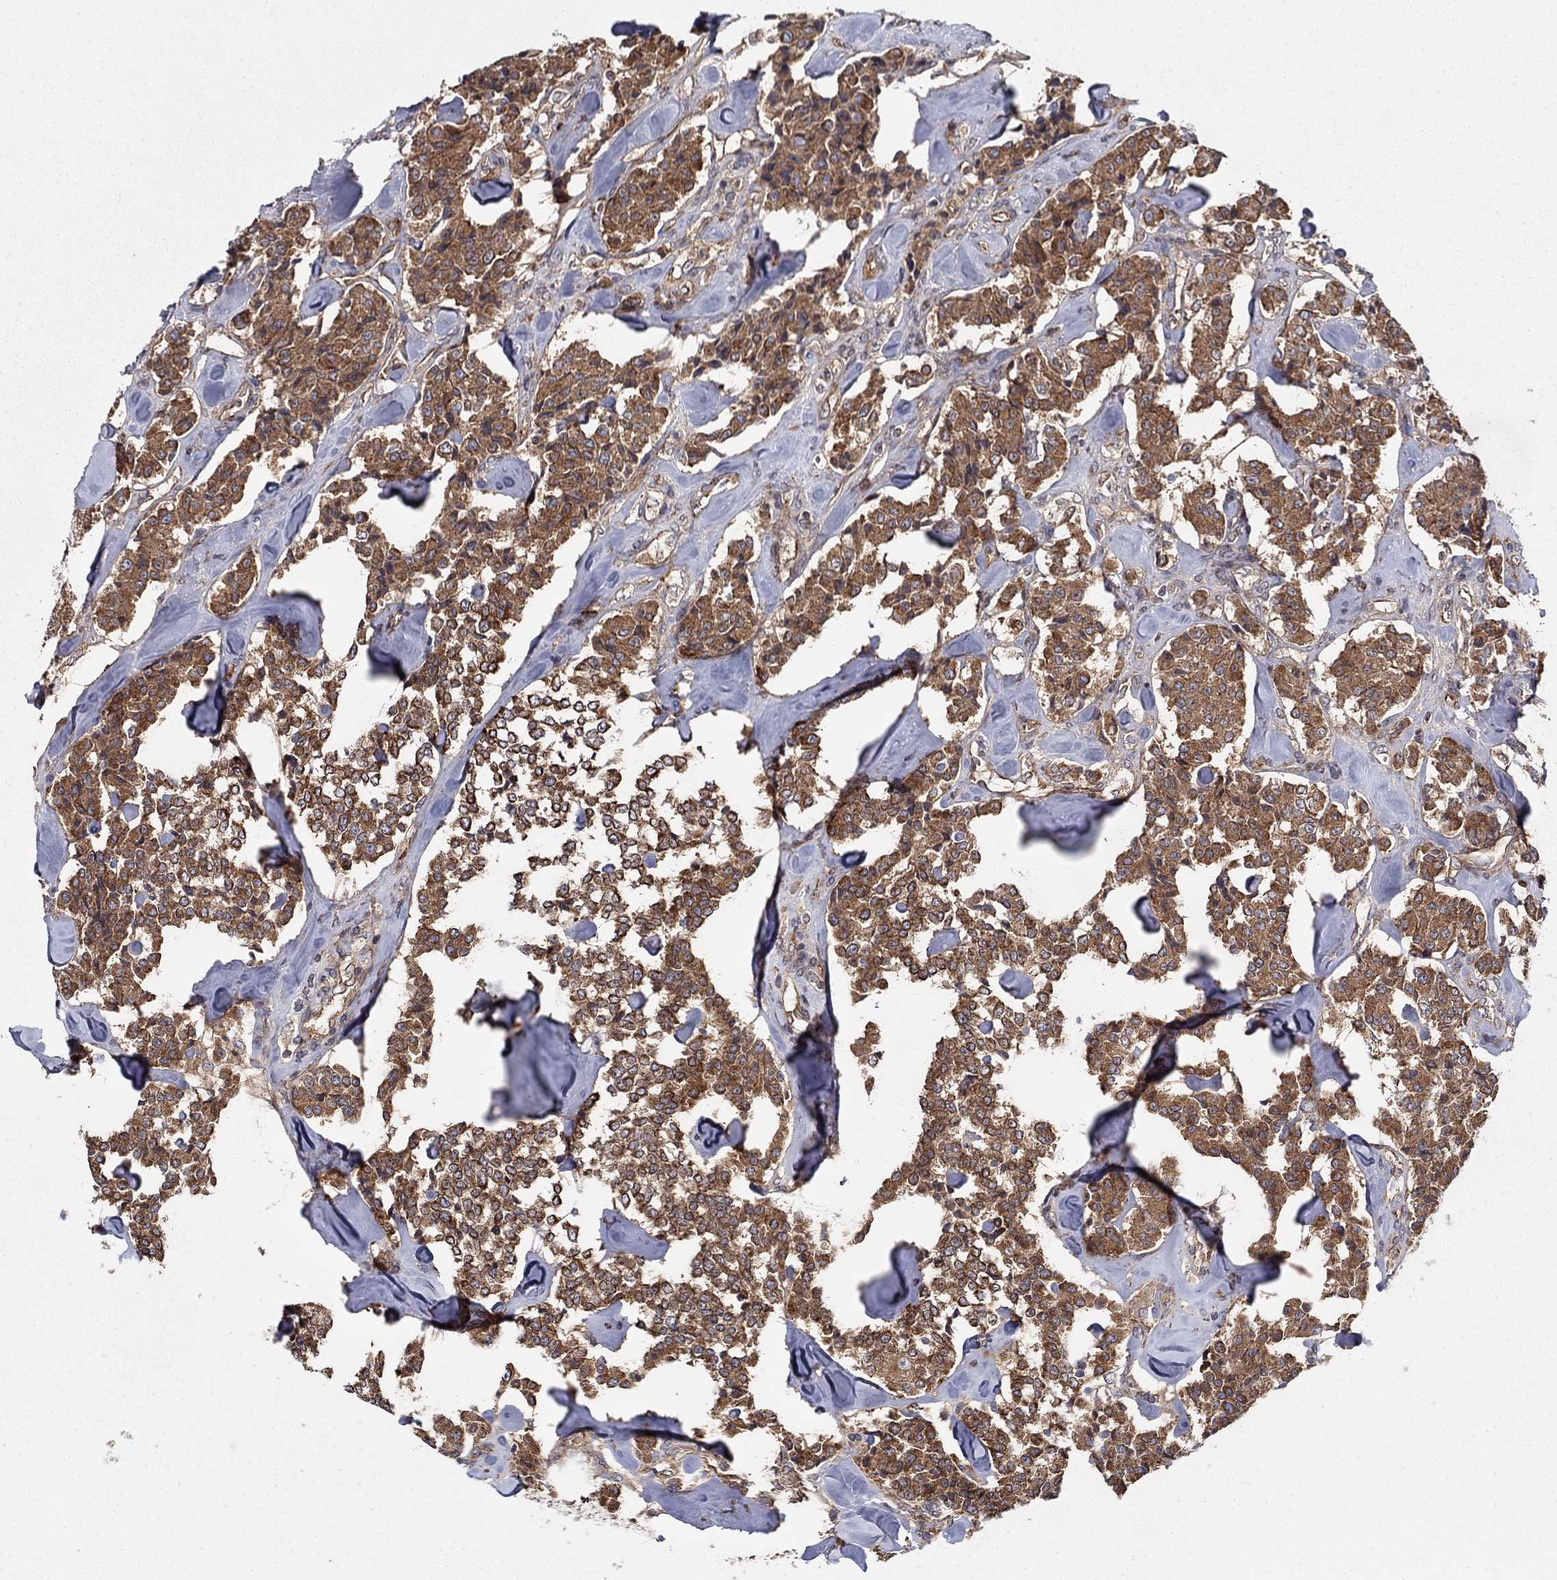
{"staining": {"intensity": "strong", "quantity": "25%-75%", "location": "cytoplasmic/membranous"}, "tissue": "carcinoid", "cell_type": "Tumor cells", "image_type": "cancer", "snomed": [{"axis": "morphology", "description": "Carcinoid, malignant, NOS"}, {"axis": "topography", "description": "Pancreas"}], "caption": "Carcinoid stained with a brown dye exhibits strong cytoplasmic/membranous positive staining in about 25%-75% of tumor cells.", "gene": "BMERB1", "patient": {"sex": "male", "age": 41}}